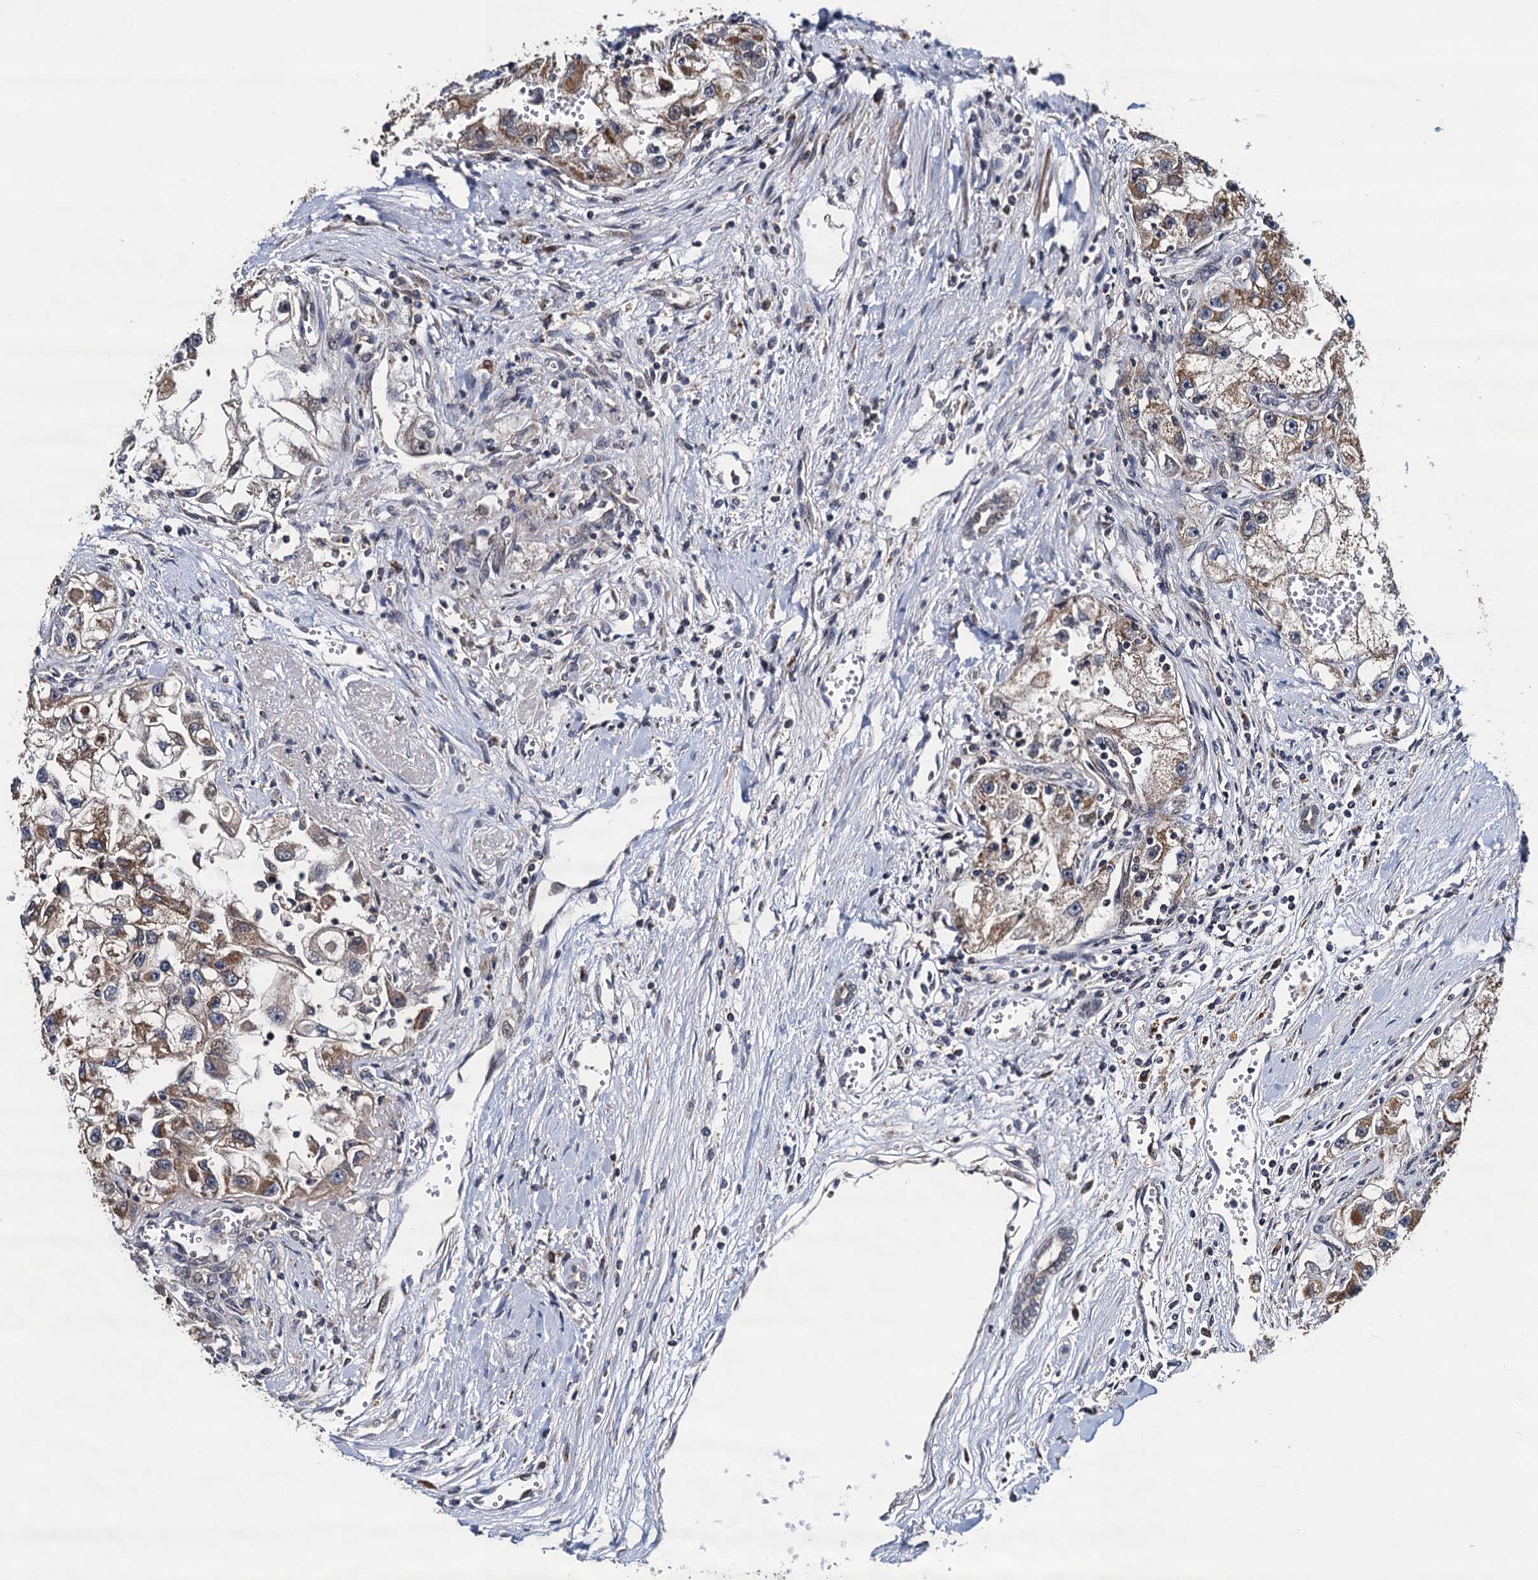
{"staining": {"intensity": "moderate", "quantity": ">75%", "location": "cytoplasmic/membranous"}, "tissue": "renal cancer", "cell_type": "Tumor cells", "image_type": "cancer", "snomed": [{"axis": "morphology", "description": "Adenocarcinoma, NOS"}, {"axis": "topography", "description": "Kidney"}], "caption": "Renal cancer (adenocarcinoma) was stained to show a protein in brown. There is medium levels of moderate cytoplasmic/membranous staining in about >75% of tumor cells.", "gene": "CMPK2", "patient": {"sex": "male", "age": 63}}